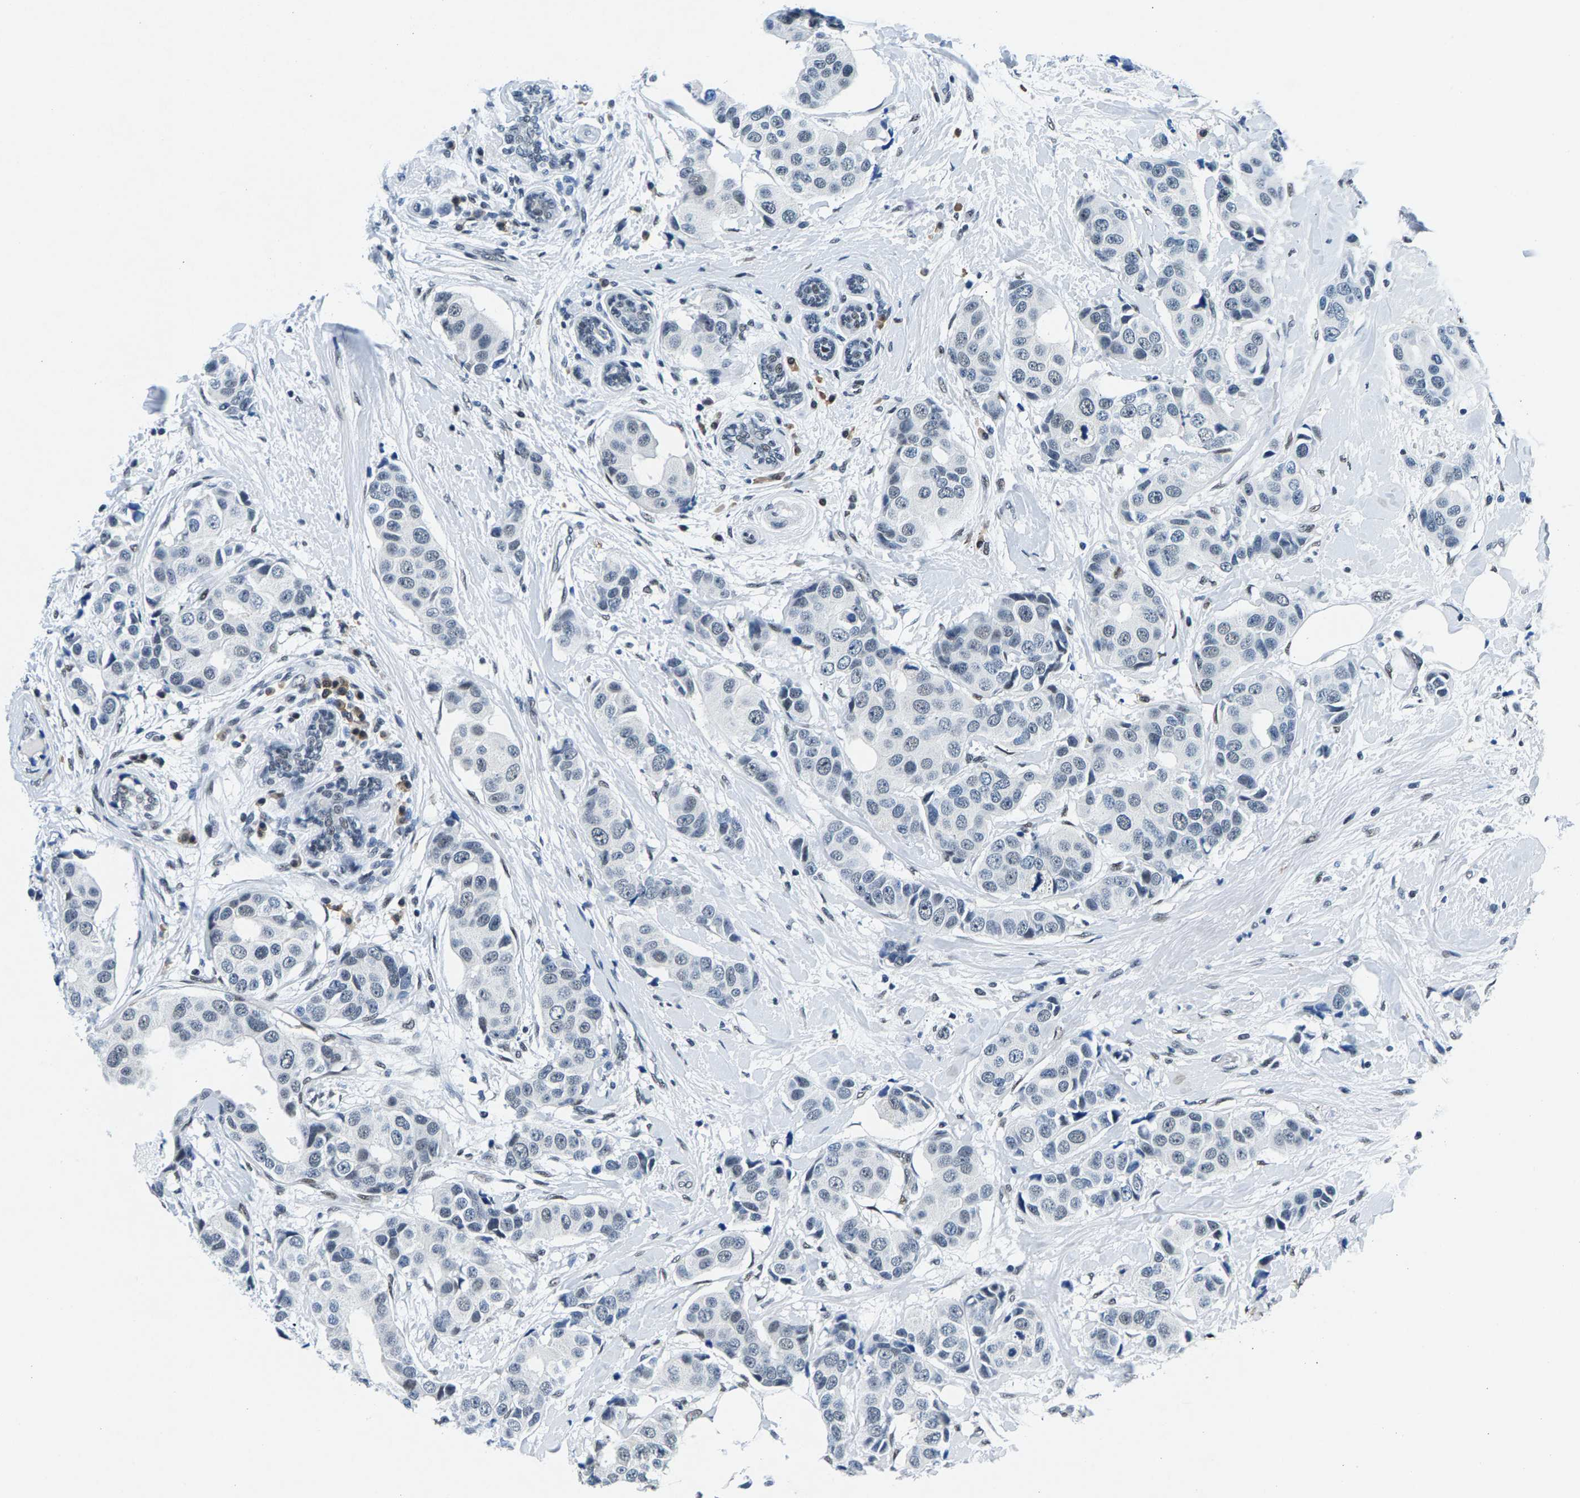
{"staining": {"intensity": "negative", "quantity": "none", "location": "none"}, "tissue": "breast cancer", "cell_type": "Tumor cells", "image_type": "cancer", "snomed": [{"axis": "morphology", "description": "Normal tissue, NOS"}, {"axis": "morphology", "description": "Duct carcinoma"}, {"axis": "topography", "description": "Breast"}], "caption": "Breast infiltrating ductal carcinoma stained for a protein using IHC demonstrates no staining tumor cells.", "gene": "ATF2", "patient": {"sex": "female", "age": 39}}